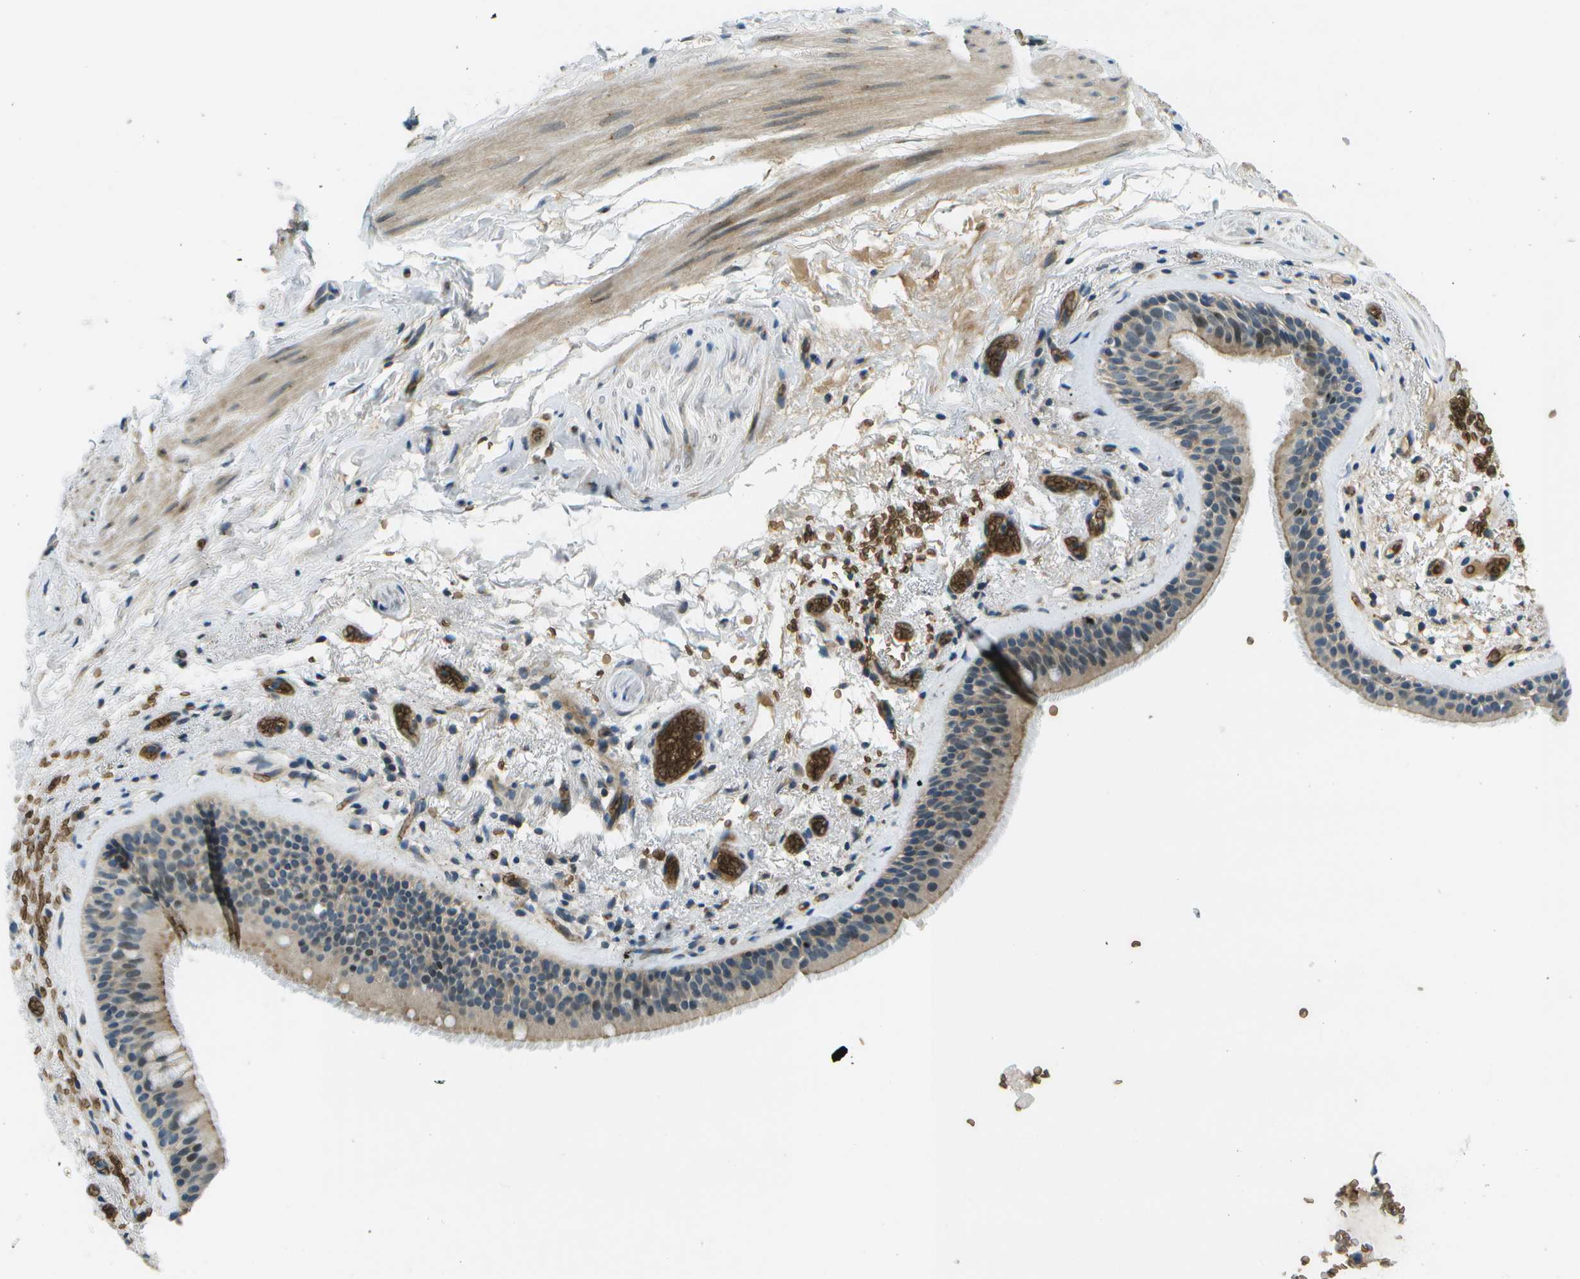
{"staining": {"intensity": "weak", "quantity": "25%-75%", "location": "cytoplasmic/membranous"}, "tissue": "bronchus", "cell_type": "Respiratory epithelial cells", "image_type": "normal", "snomed": [{"axis": "morphology", "description": "Normal tissue, NOS"}, {"axis": "topography", "description": "Cartilage tissue"}], "caption": "Protein expression analysis of unremarkable bronchus exhibits weak cytoplasmic/membranous positivity in about 25%-75% of respiratory epithelial cells.", "gene": "CTIF", "patient": {"sex": "female", "age": 63}}